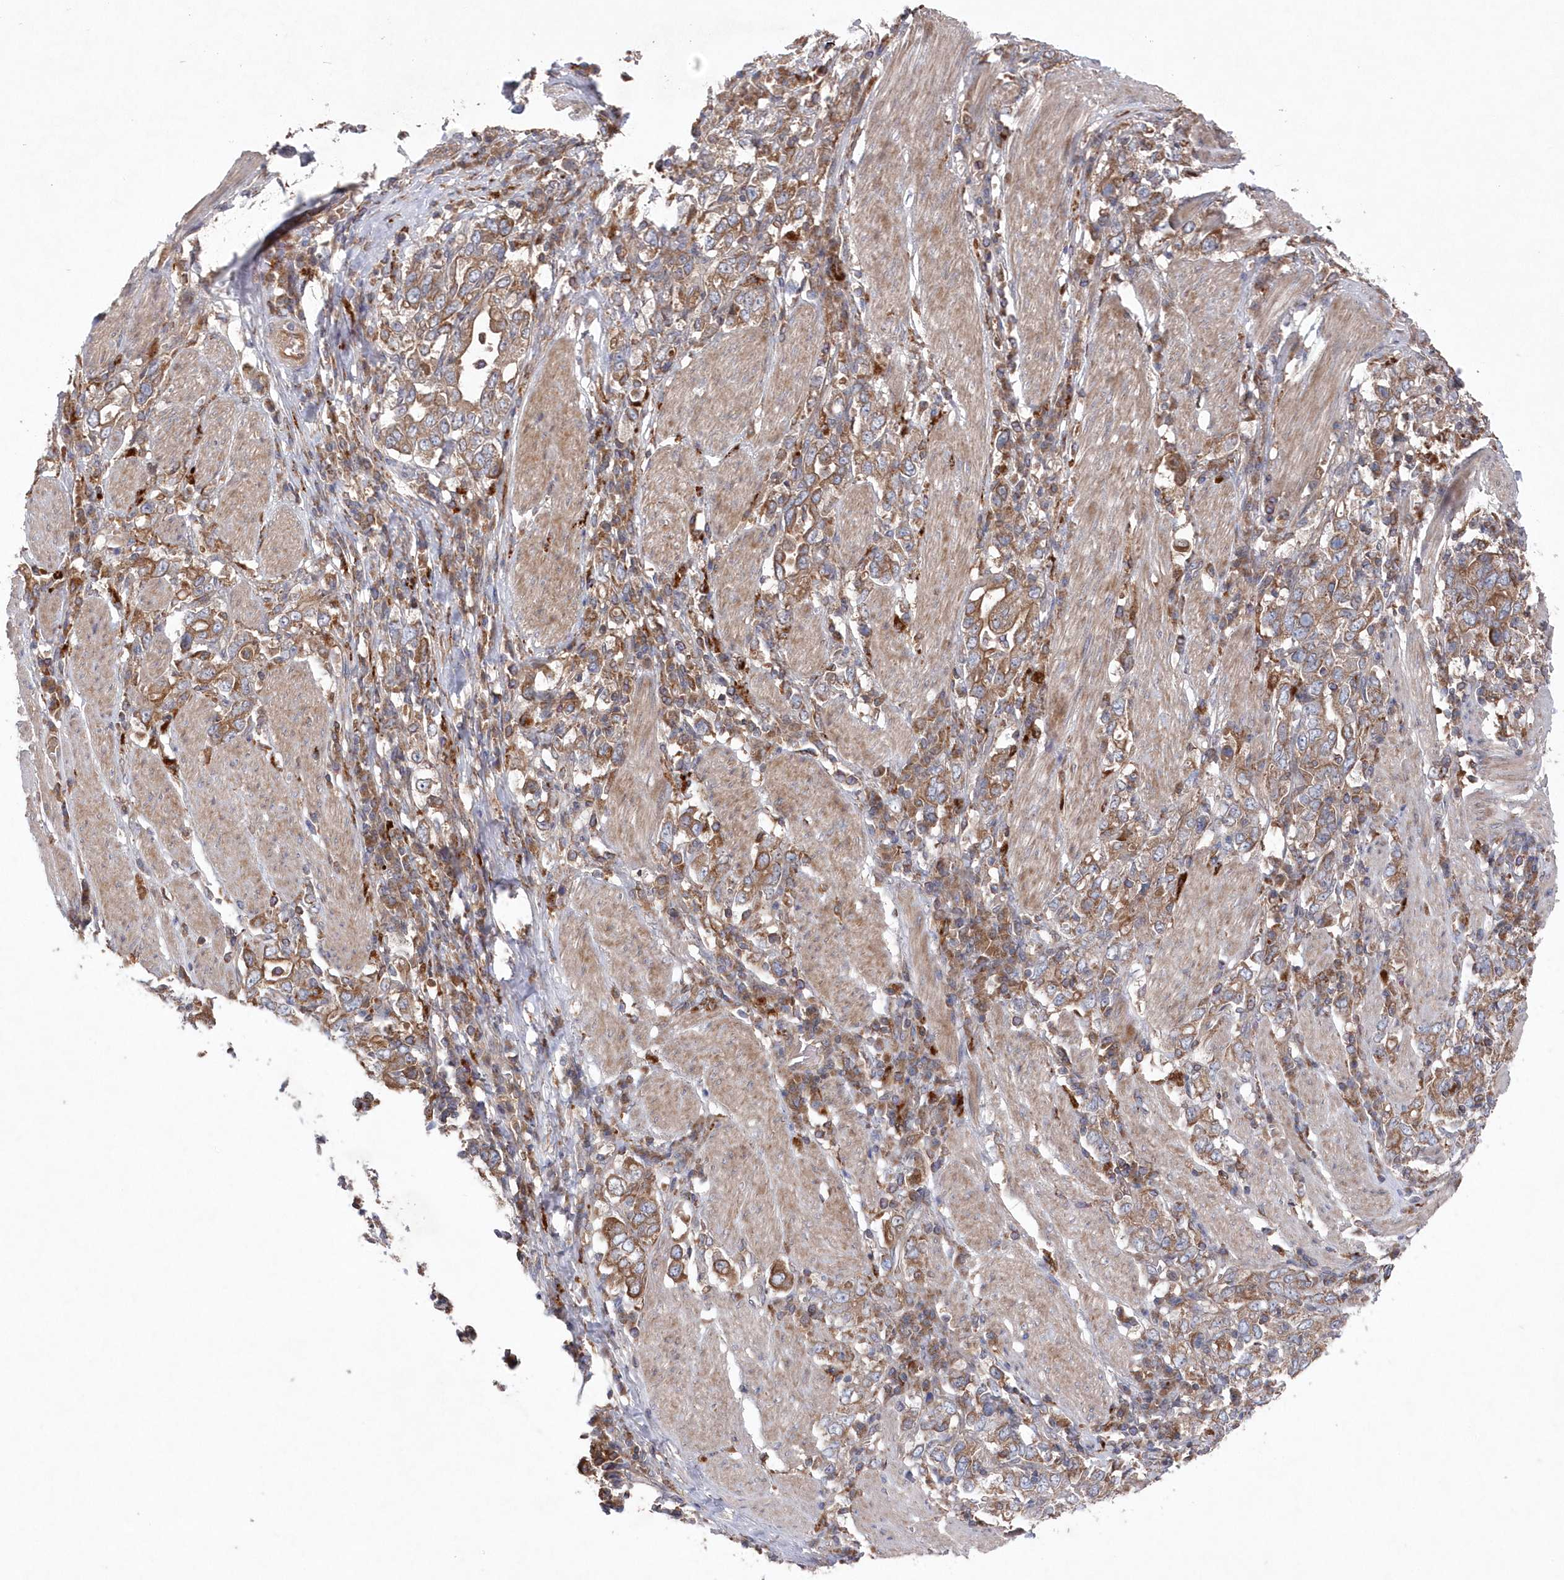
{"staining": {"intensity": "moderate", "quantity": ">75%", "location": "cytoplasmic/membranous"}, "tissue": "stomach cancer", "cell_type": "Tumor cells", "image_type": "cancer", "snomed": [{"axis": "morphology", "description": "Adenocarcinoma, NOS"}, {"axis": "topography", "description": "Stomach, upper"}], "caption": "Immunohistochemical staining of stomach cancer (adenocarcinoma) exhibits medium levels of moderate cytoplasmic/membranous protein expression in about >75% of tumor cells. (DAB (3,3'-diaminobenzidine) = brown stain, brightfield microscopy at high magnification).", "gene": "ASNSD1", "patient": {"sex": "male", "age": 62}}